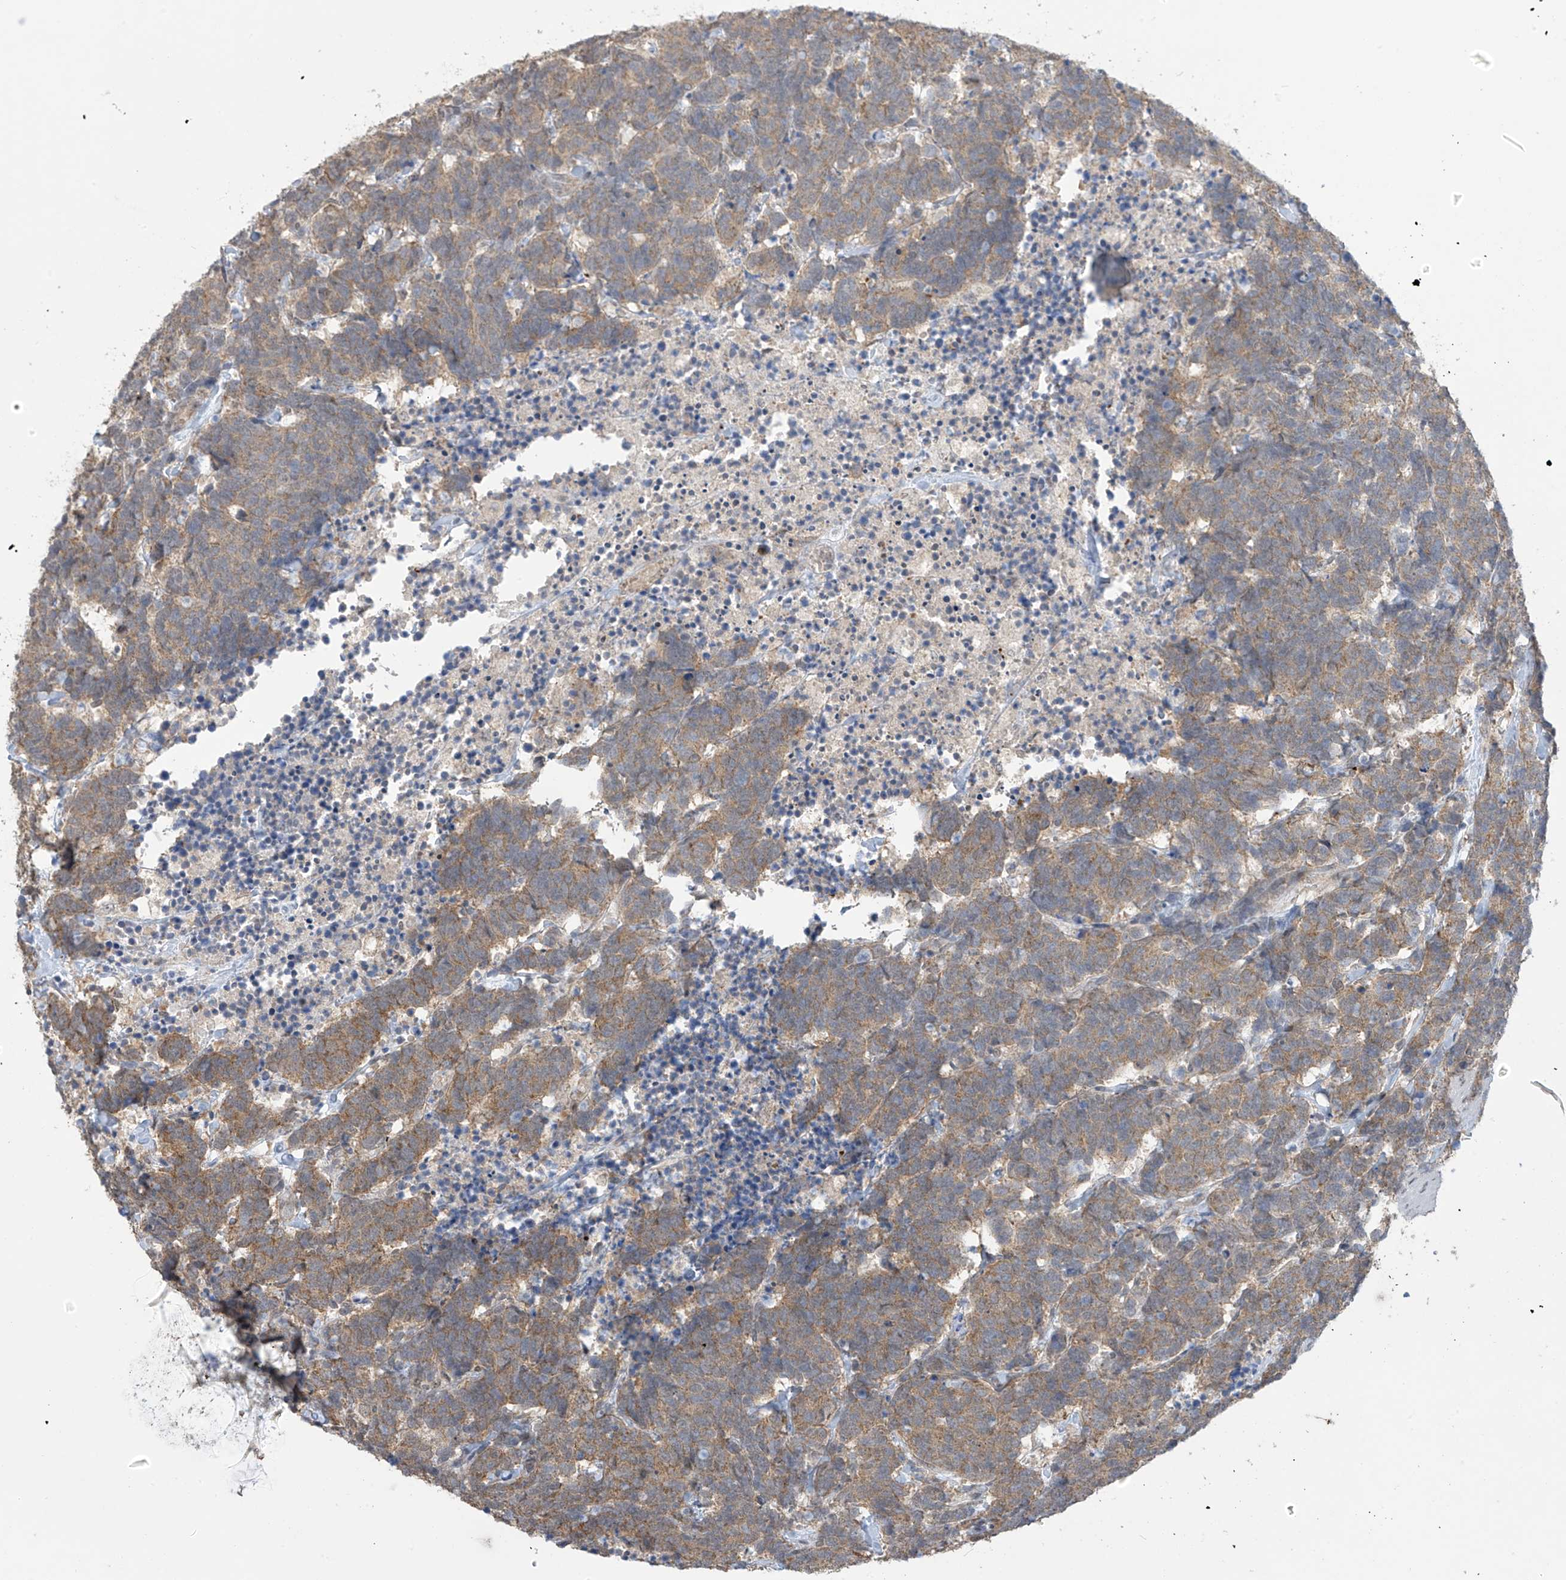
{"staining": {"intensity": "moderate", "quantity": "25%-75%", "location": "cytoplasmic/membranous"}, "tissue": "carcinoid", "cell_type": "Tumor cells", "image_type": "cancer", "snomed": [{"axis": "morphology", "description": "Carcinoma, NOS"}, {"axis": "morphology", "description": "Carcinoid, malignant, NOS"}, {"axis": "topography", "description": "Urinary bladder"}], "caption": "A histopathology image showing moderate cytoplasmic/membranous positivity in approximately 25%-75% of tumor cells in carcinoma, as visualized by brown immunohistochemical staining.", "gene": "KIAA1522", "patient": {"sex": "male", "age": 57}}